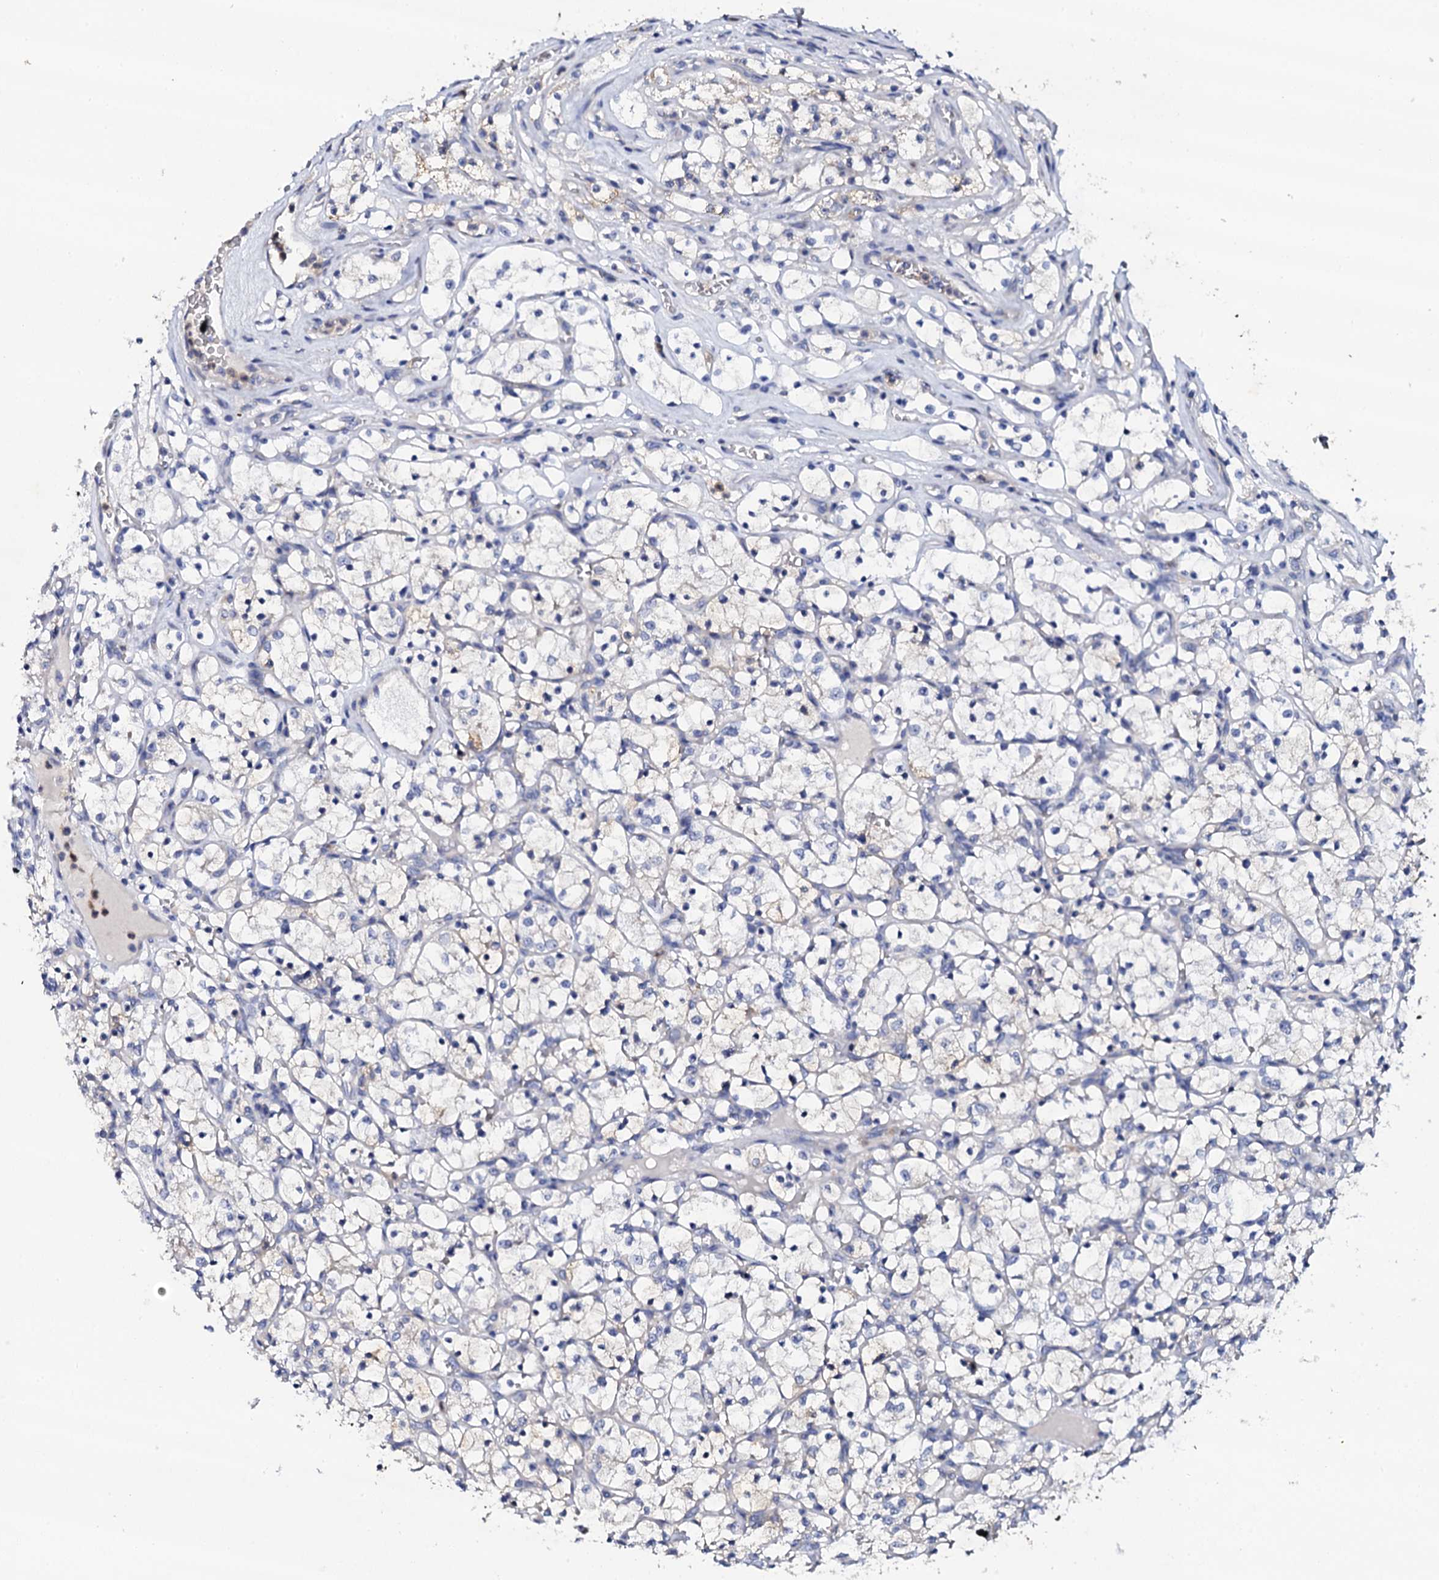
{"staining": {"intensity": "negative", "quantity": "none", "location": "none"}, "tissue": "renal cancer", "cell_type": "Tumor cells", "image_type": "cancer", "snomed": [{"axis": "morphology", "description": "Adenocarcinoma, NOS"}, {"axis": "topography", "description": "Kidney"}], "caption": "Tumor cells show no significant positivity in renal adenocarcinoma. (DAB immunohistochemistry with hematoxylin counter stain).", "gene": "NAA16", "patient": {"sex": "female", "age": 69}}